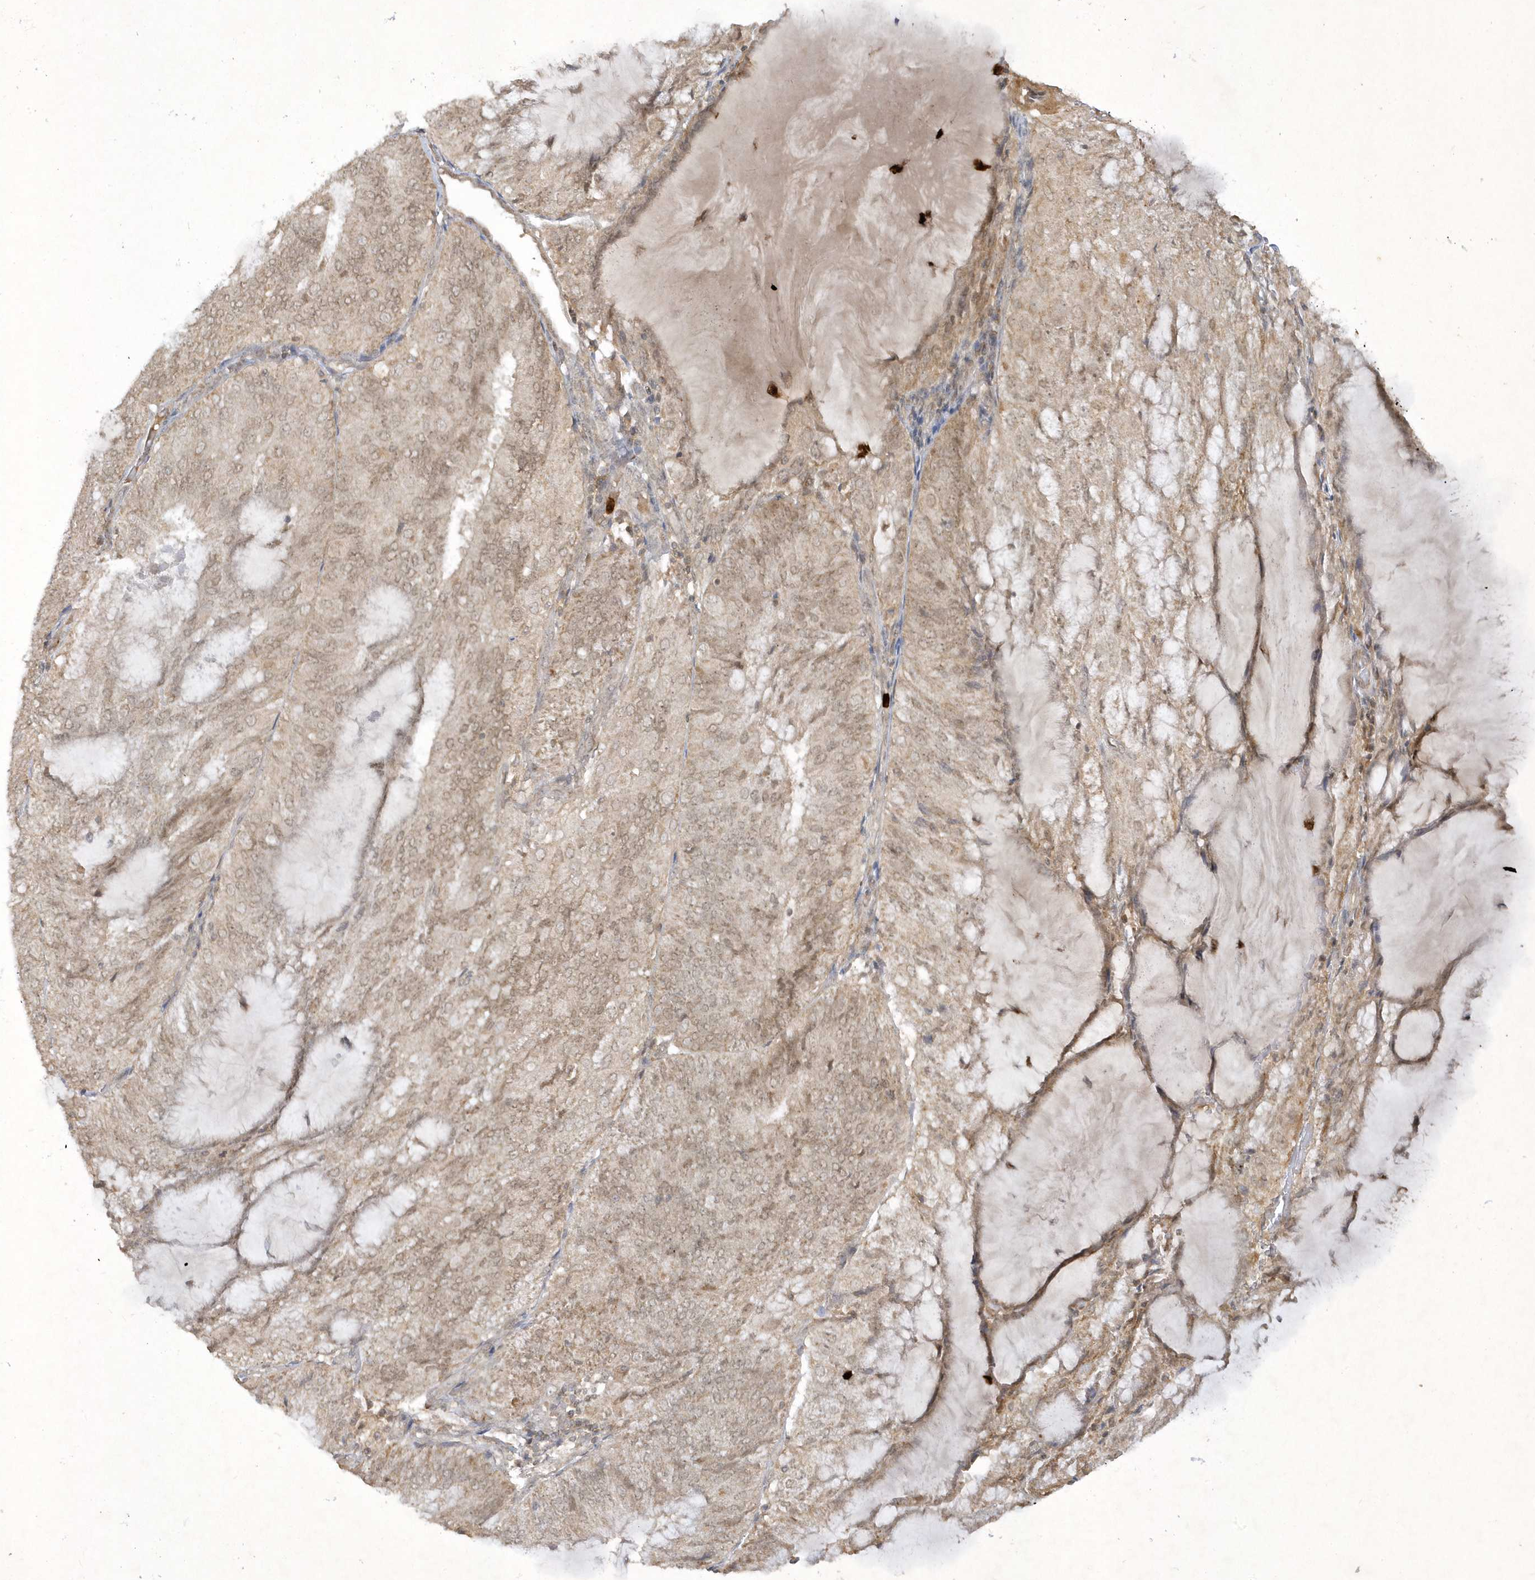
{"staining": {"intensity": "weak", "quantity": "<25%", "location": "cytoplasmic/membranous,nuclear"}, "tissue": "endometrial cancer", "cell_type": "Tumor cells", "image_type": "cancer", "snomed": [{"axis": "morphology", "description": "Adenocarcinoma, NOS"}, {"axis": "topography", "description": "Endometrium"}], "caption": "Image shows no significant protein positivity in tumor cells of endometrial cancer.", "gene": "ZNF213", "patient": {"sex": "female", "age": 81}}